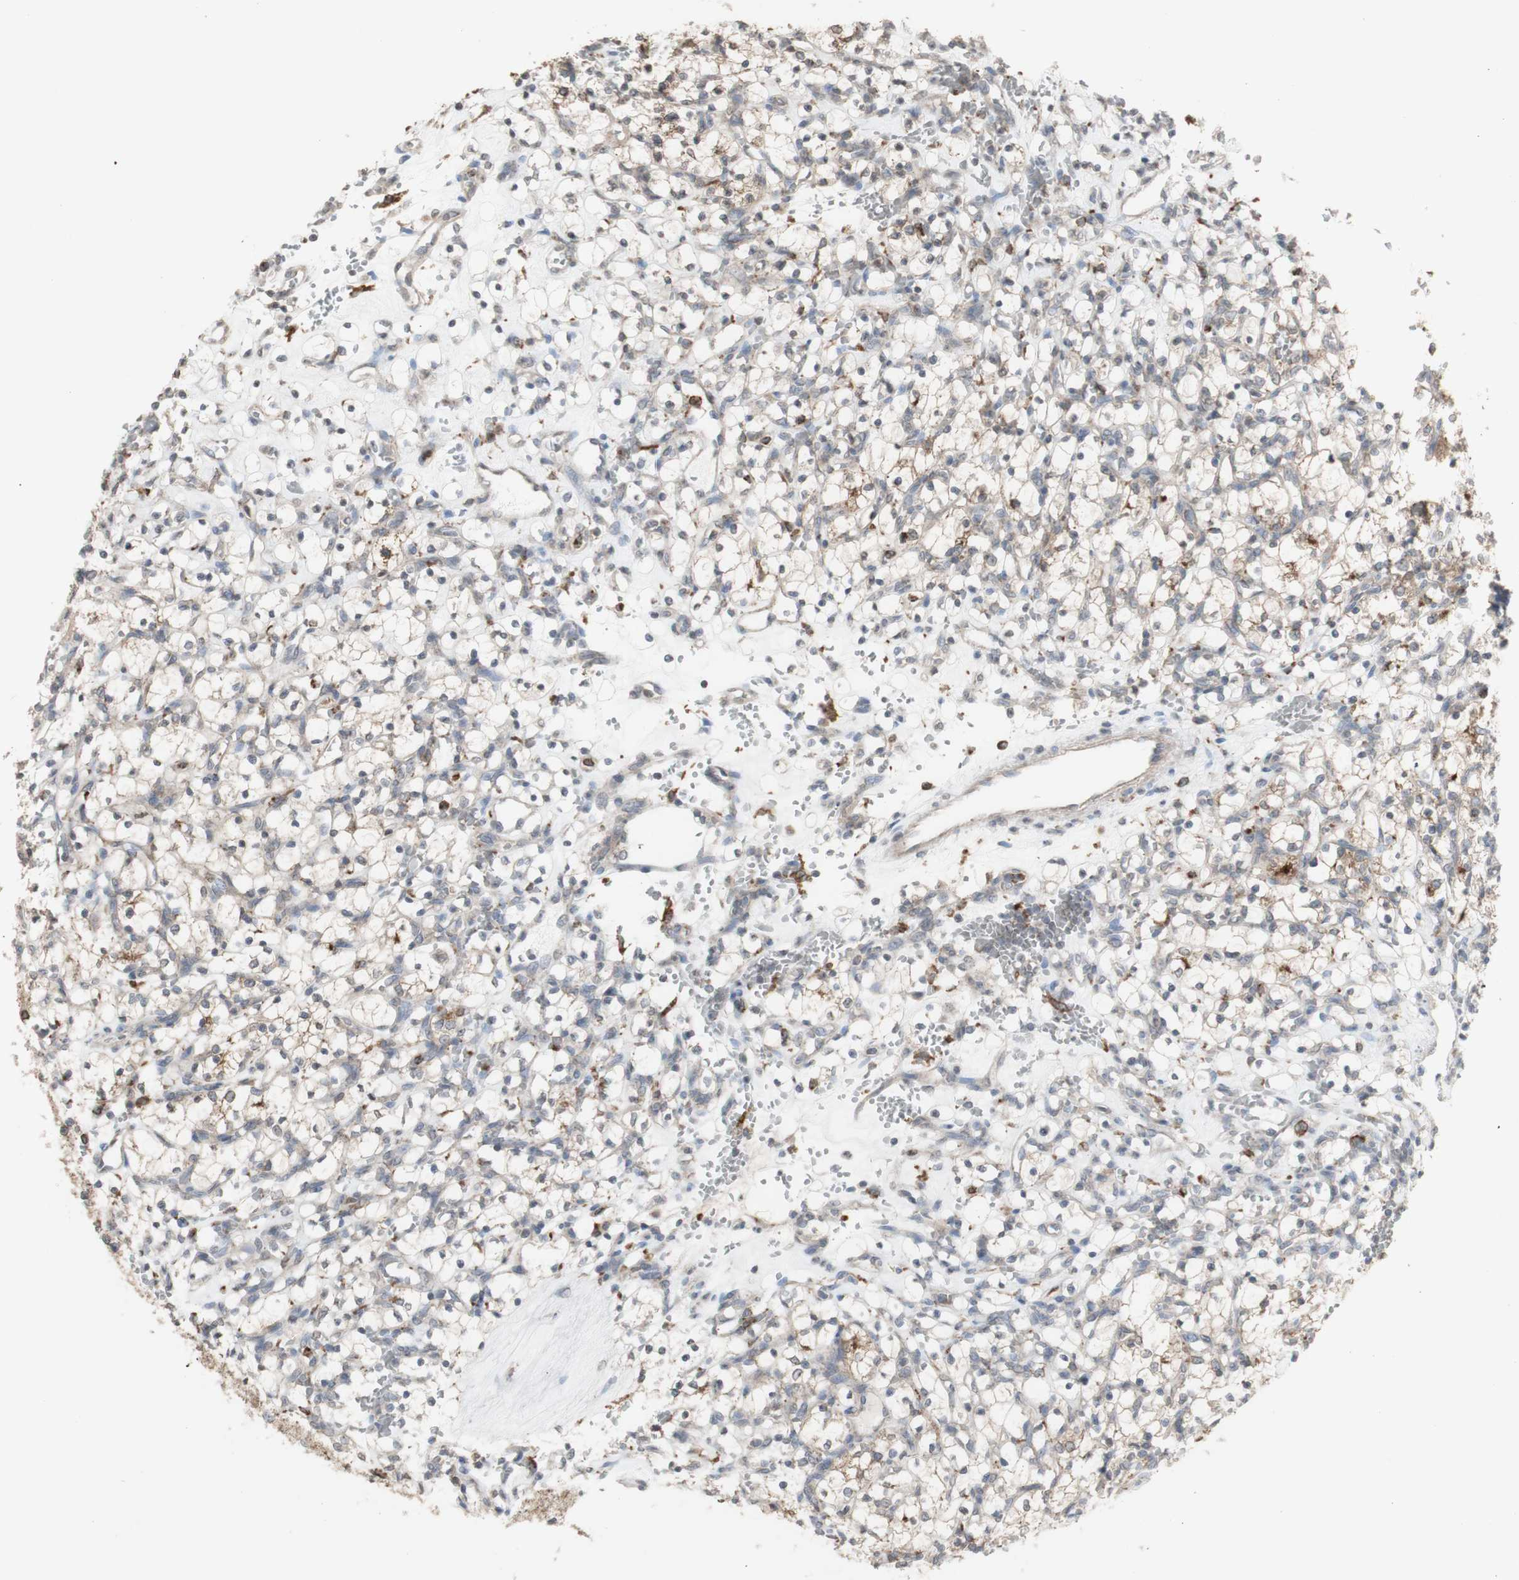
{"staining": {"intensity": "weak", "quantity": "<25%", "location": "cytoplasmic/membranous"}, "tissue": "renal cancer", "cell_type": "Tumor cells", "image_type": "cancer", "snomed": [{"axis": "morphology", "description": "Adenocarcinoma, NOS"}, {"axis": "topography", "description": "Kidney"}], "caption": "The immunohistochemistry image has no significant staining in tumor cells of renal adenocarcinoma tissue. The staining was performed using DAB (3,3'-diaminobenzidine) to visualize the protein expression in brown, while the nuclei were stained in blue with hematoxylin (Magnification: 20x).", "gene": "ATP6V1E1", "patient": {"sex": "female", "age": 69}}